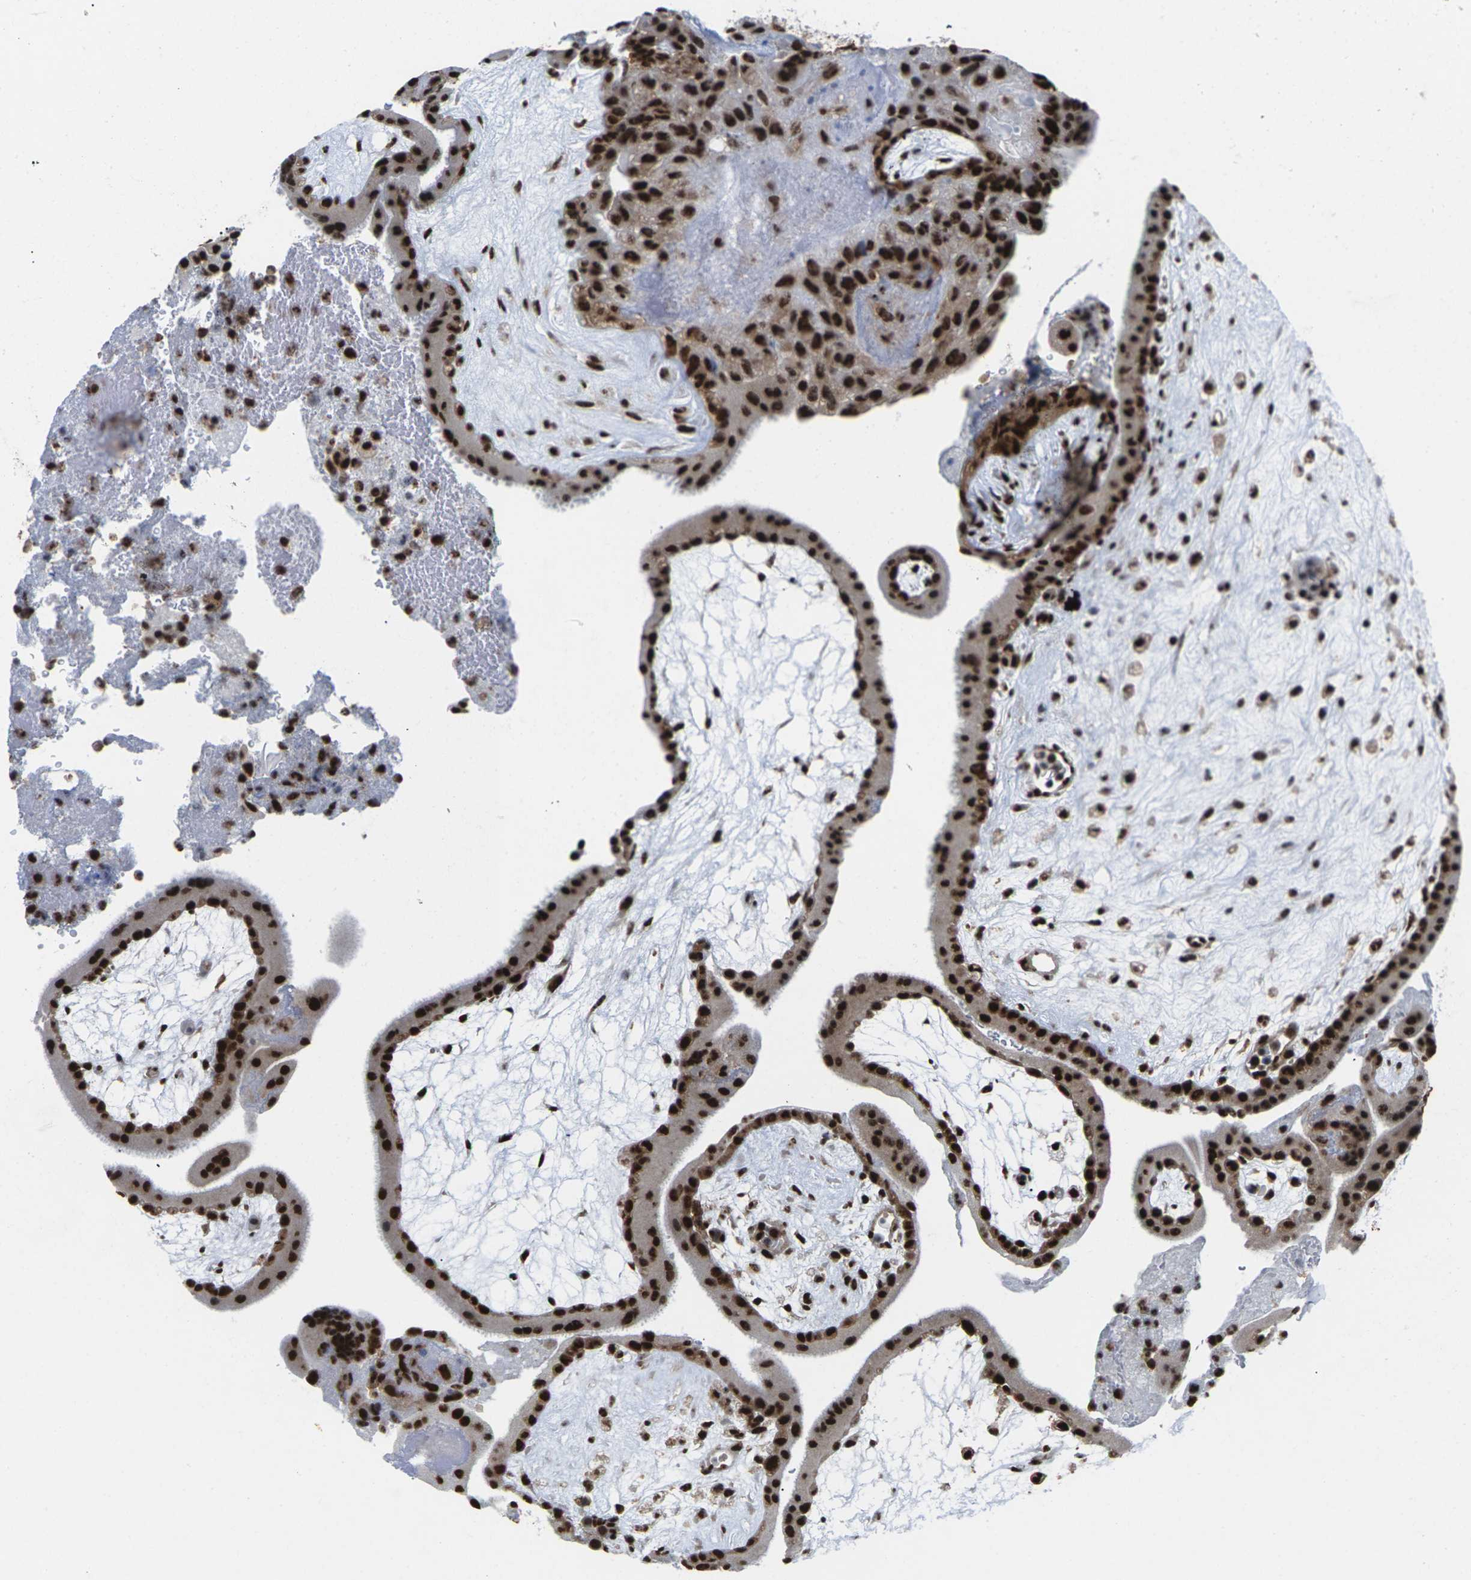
{"staining": {"intensity": "strong", "quantity": ">75%", "location": "nuclear"}, "tissue": "placenta", "cell_type": "Trophoblastic cells", "image_type": "normal", "snomed": [{"axis": "morphology", "description": "Normal tissue, NOS"}, {"axis": "topography", "description": "Placenta"}], "caption": "Immunohistochemical staining of unremarkable human placenta demonstrates high levels of strong nuclear staining in about >75% of trophoblastic cells.", "gene": "MAGOH", "patient": {"sex": "female", "age": 19}}